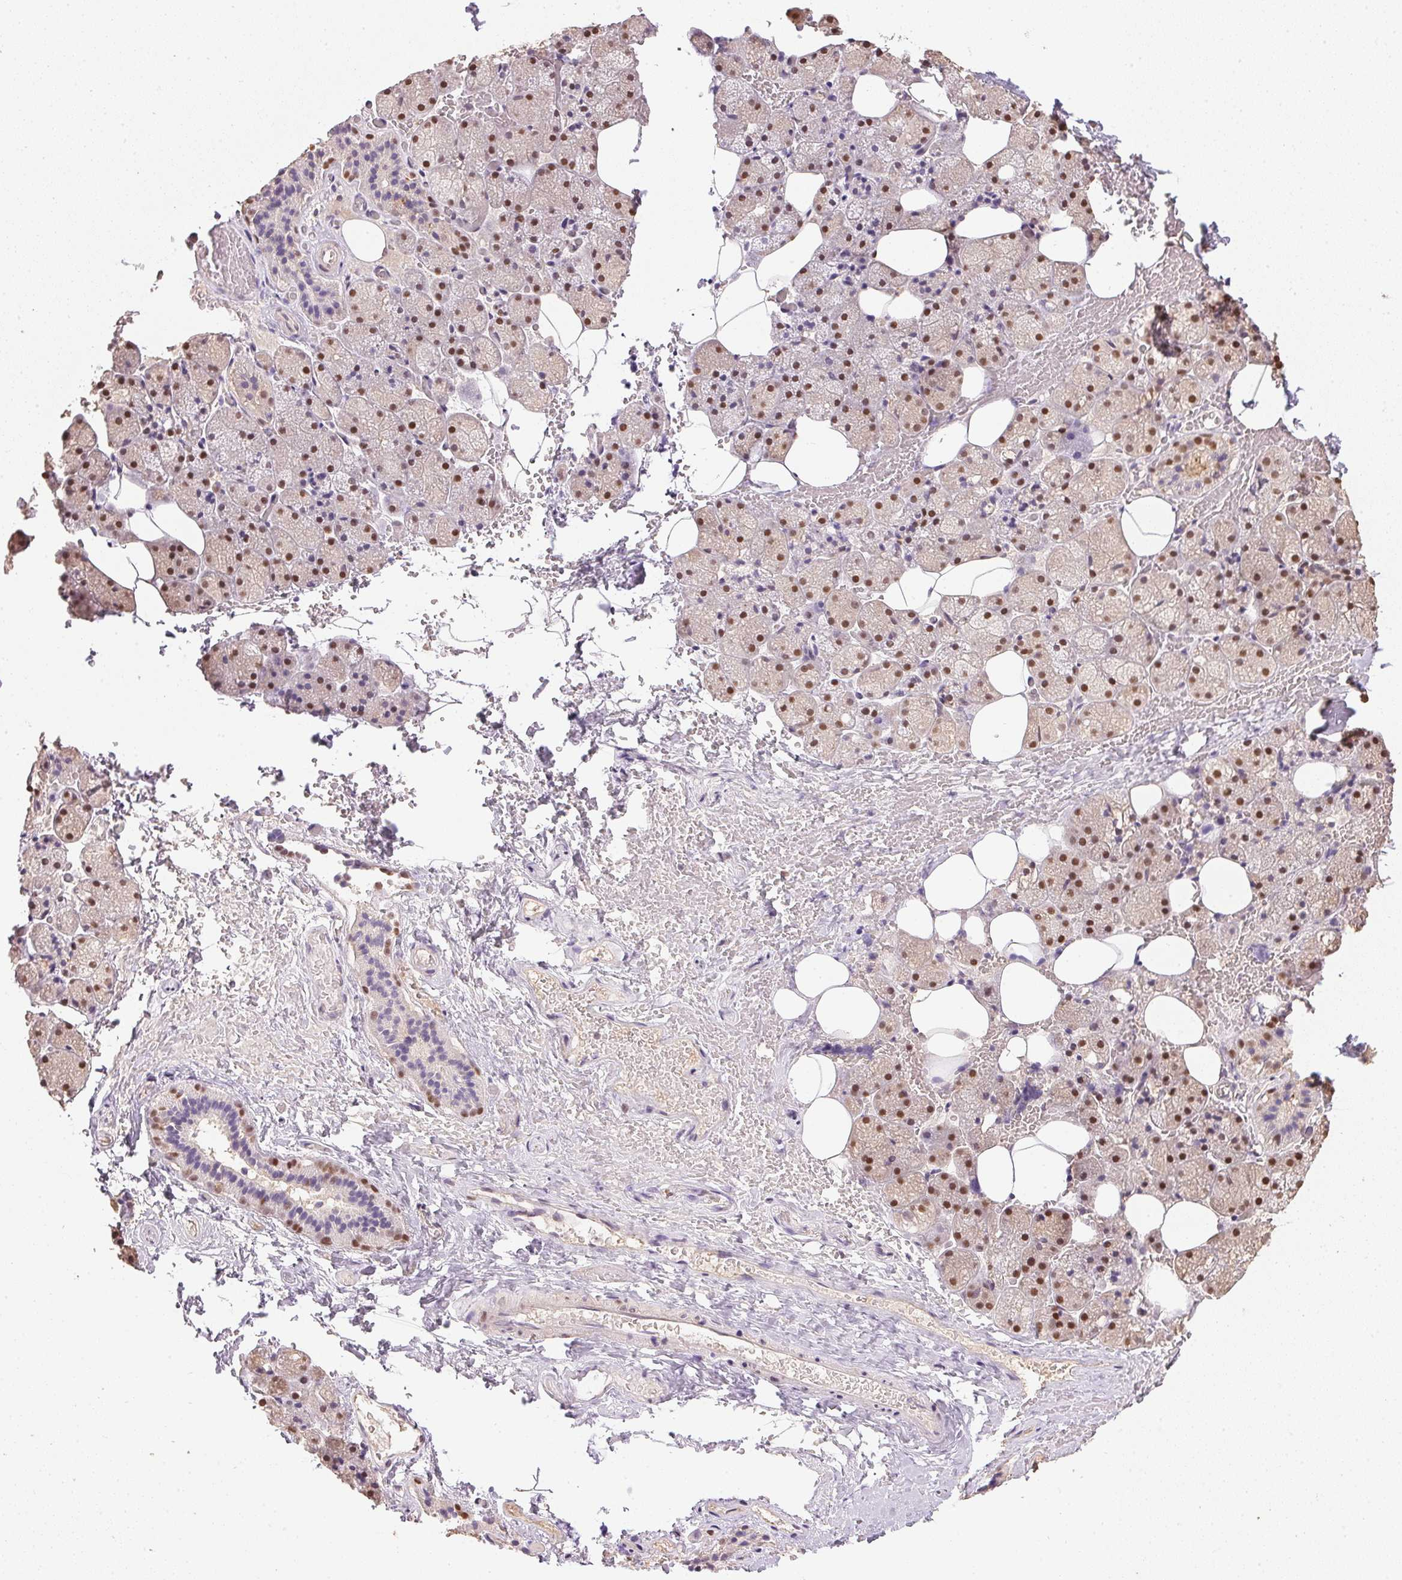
{"staining": {"intensity": "strong", "quantity": "25%-75%", "location": "nuclear"}, "tissue": "salivary gland", "cell_type": "Glandular cells", "image_type": "normal", "snomed": [{"axis": "morphology", "description": "Normal tissue, NOS"}, {"axis": "topography", "description": "Salivary gland"}, {"axis": "topography", "description": "Peripheral nerve tissue"}], "caption": "Immunohistochemistry image of unremarkable salivary gland stained for a protein (brown), which displays high levels of strong nuclear staining in approximately 25%-75% of glandular cells.", "gene": "TPI1", "patient": {"sex": "male", "age": 38}}